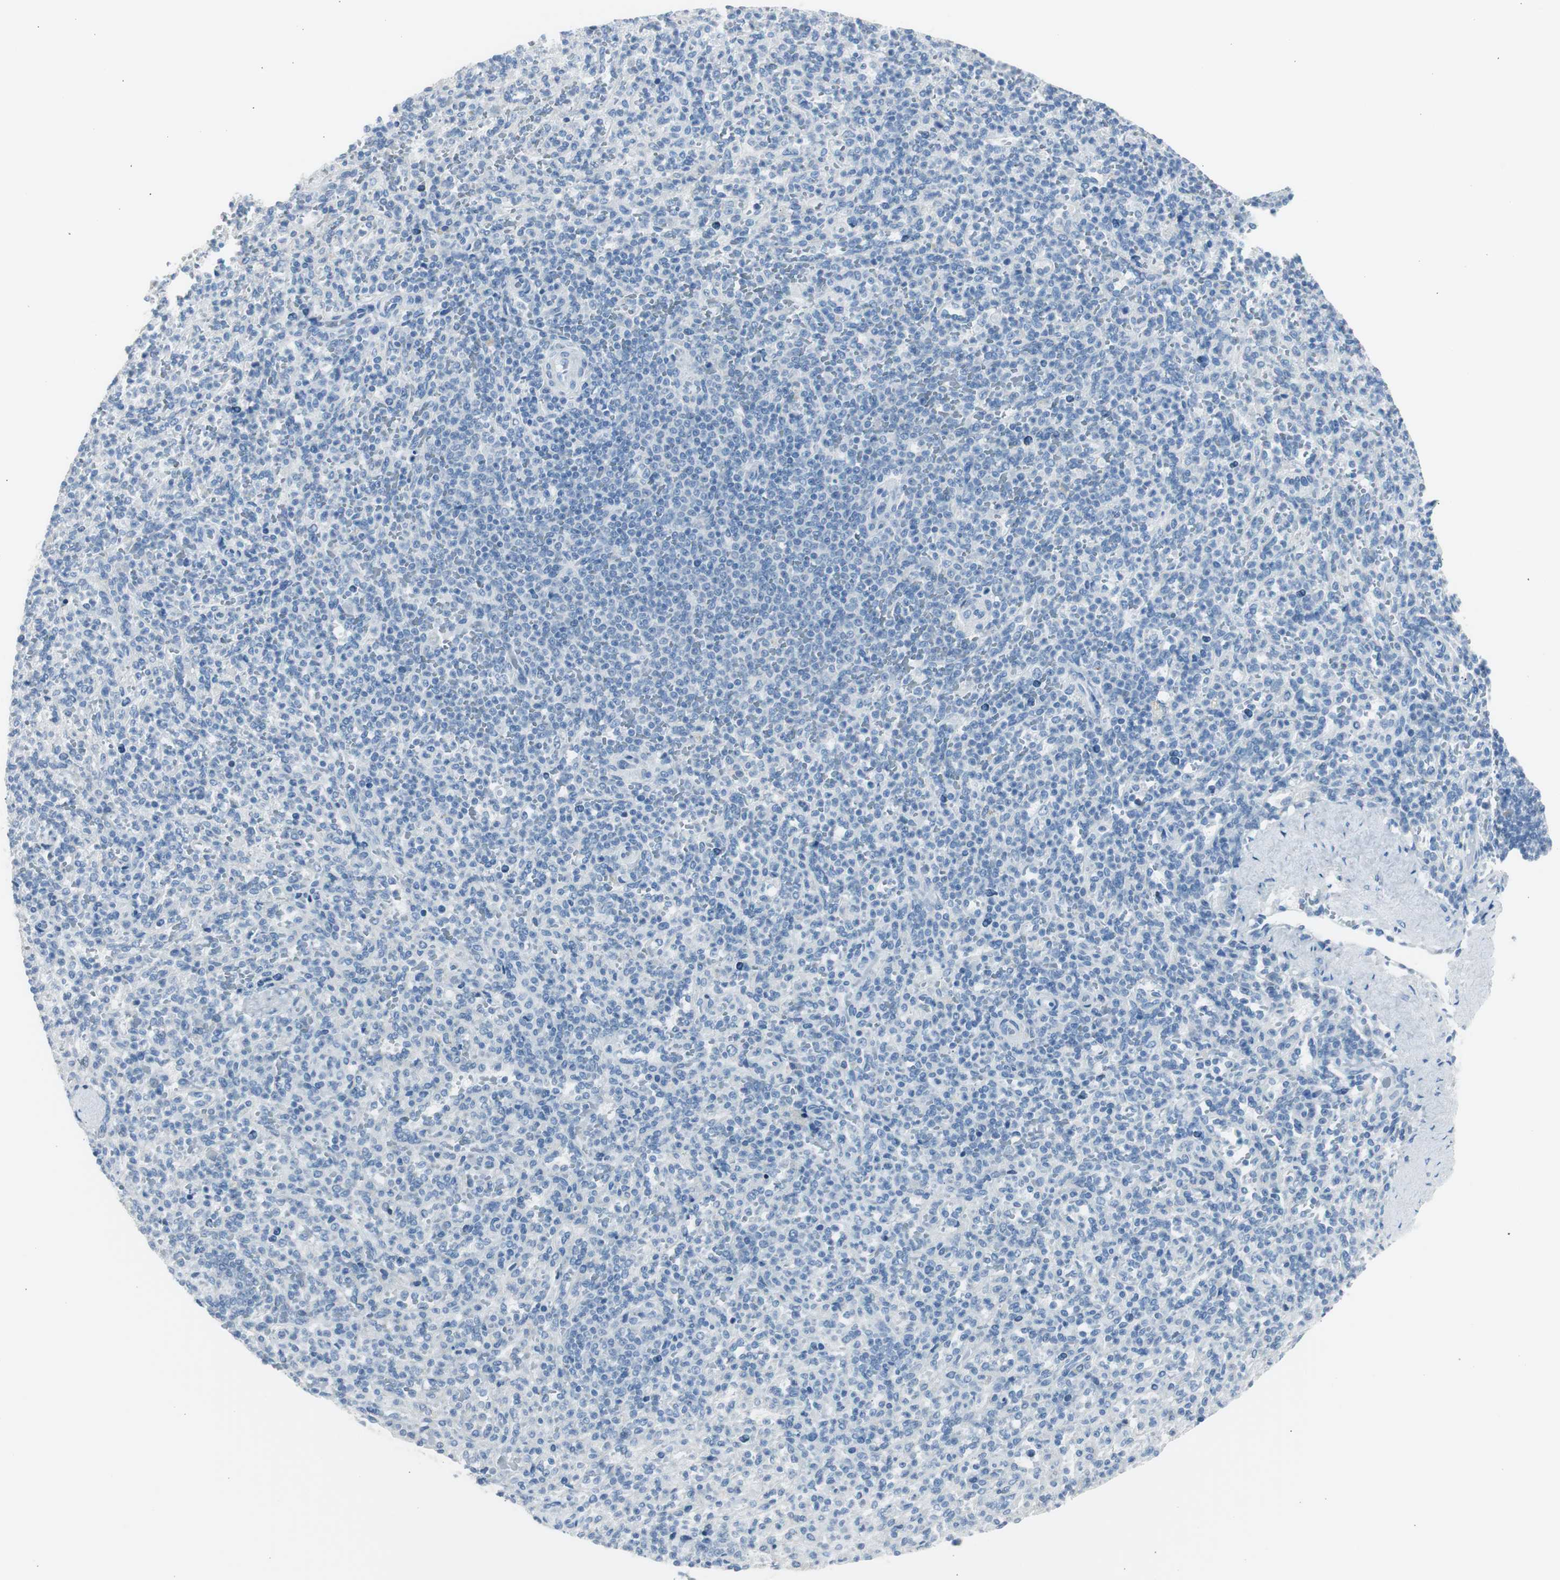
{"staining": {"intensity": "negative", "quantity": "none", "location": "none"}, "tissue": "spleen", "cell_type": "Cells in red pulp", "image_type": "normal", "snomed": [{"axis": "morphology", "description": "Normal tissue, NOS"}, {"axis": "topography", "description": "Spleen"}], "caption": "This is a photomicrograph of IHC staining of normal spleen, which shows no positivity in cells in red pulp.", "gene": "S100A7A", "patient": {"sex": "male", "age": 36}}